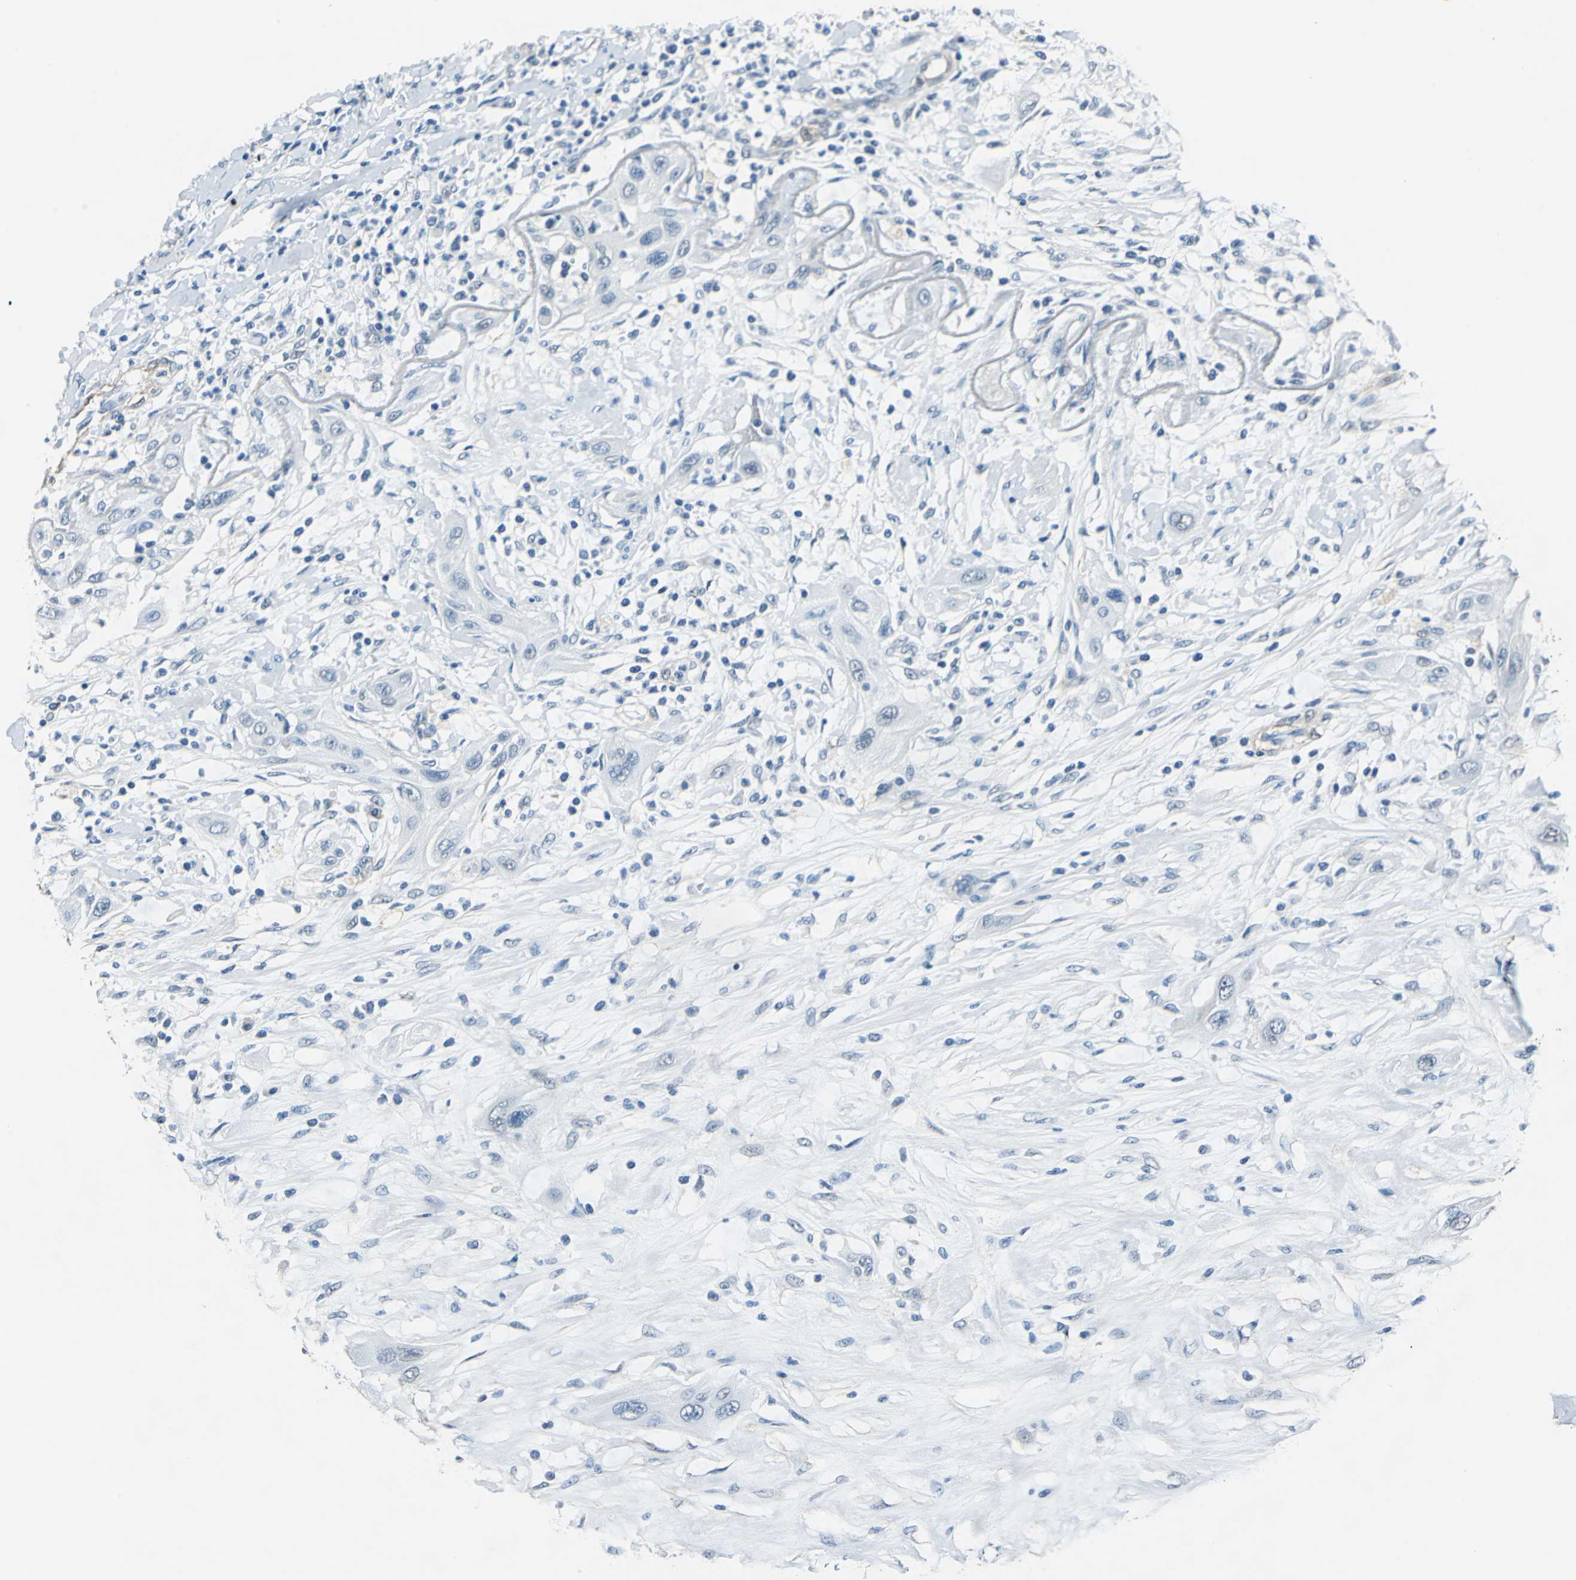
{"staining": {"intensity": "negative", "quantity": "none", "location": "none"}, "tissue": "lung cancer", "cell_type": "Tumor cells", "image_type": "cancer", "snomed": [{"axis": "morphology", "description": "Squamous cell carcinoma, NOS"}, {"axis": "topography", "description": "Lung"}], "caption": "Photomicrograph shows no protein staining in tumor cells of lung cancer tissue.", "gene": "FKBP4", "patient": {"sex": "female", "age": 47}}